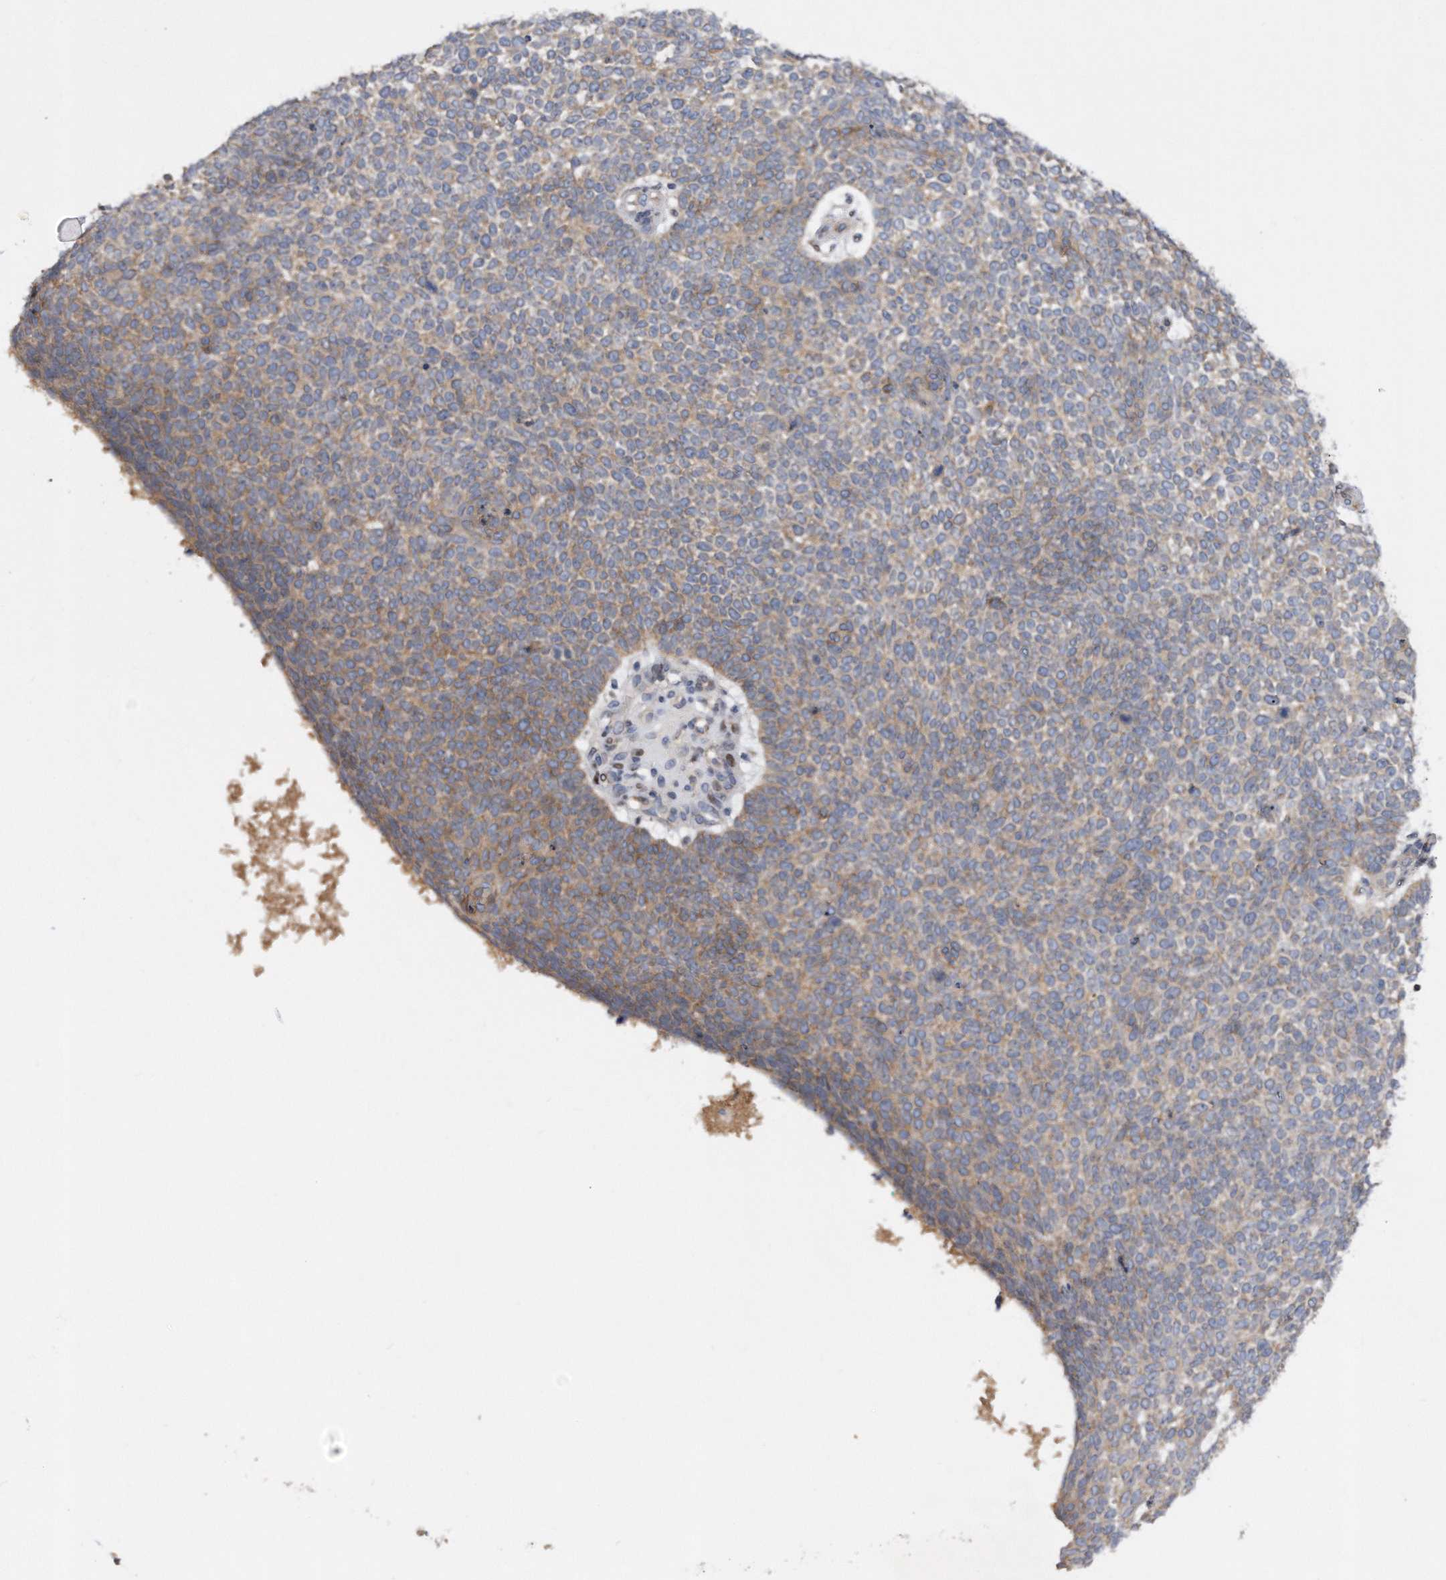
{"staining": {"intensity": "weak", "quantity": "<25%", "location": "cytoplasmic/membranous"}, "tissue": "skin cancer", "cell_type": "Tumor cells", "image_type": "cancer", "snomed": [{"axis": "morphology", "description": "Basal cell carcinoma"}, {"axis": "topography", "description": "Skin"}], "caption": "A high-resolution photomicrograph shows immunohistochemistry (IHC) staining of skin cancer, which displays no significant positivity in tumor cells.", "gene": "CDH12", "patient": {"sex": "female", "age": 81}}